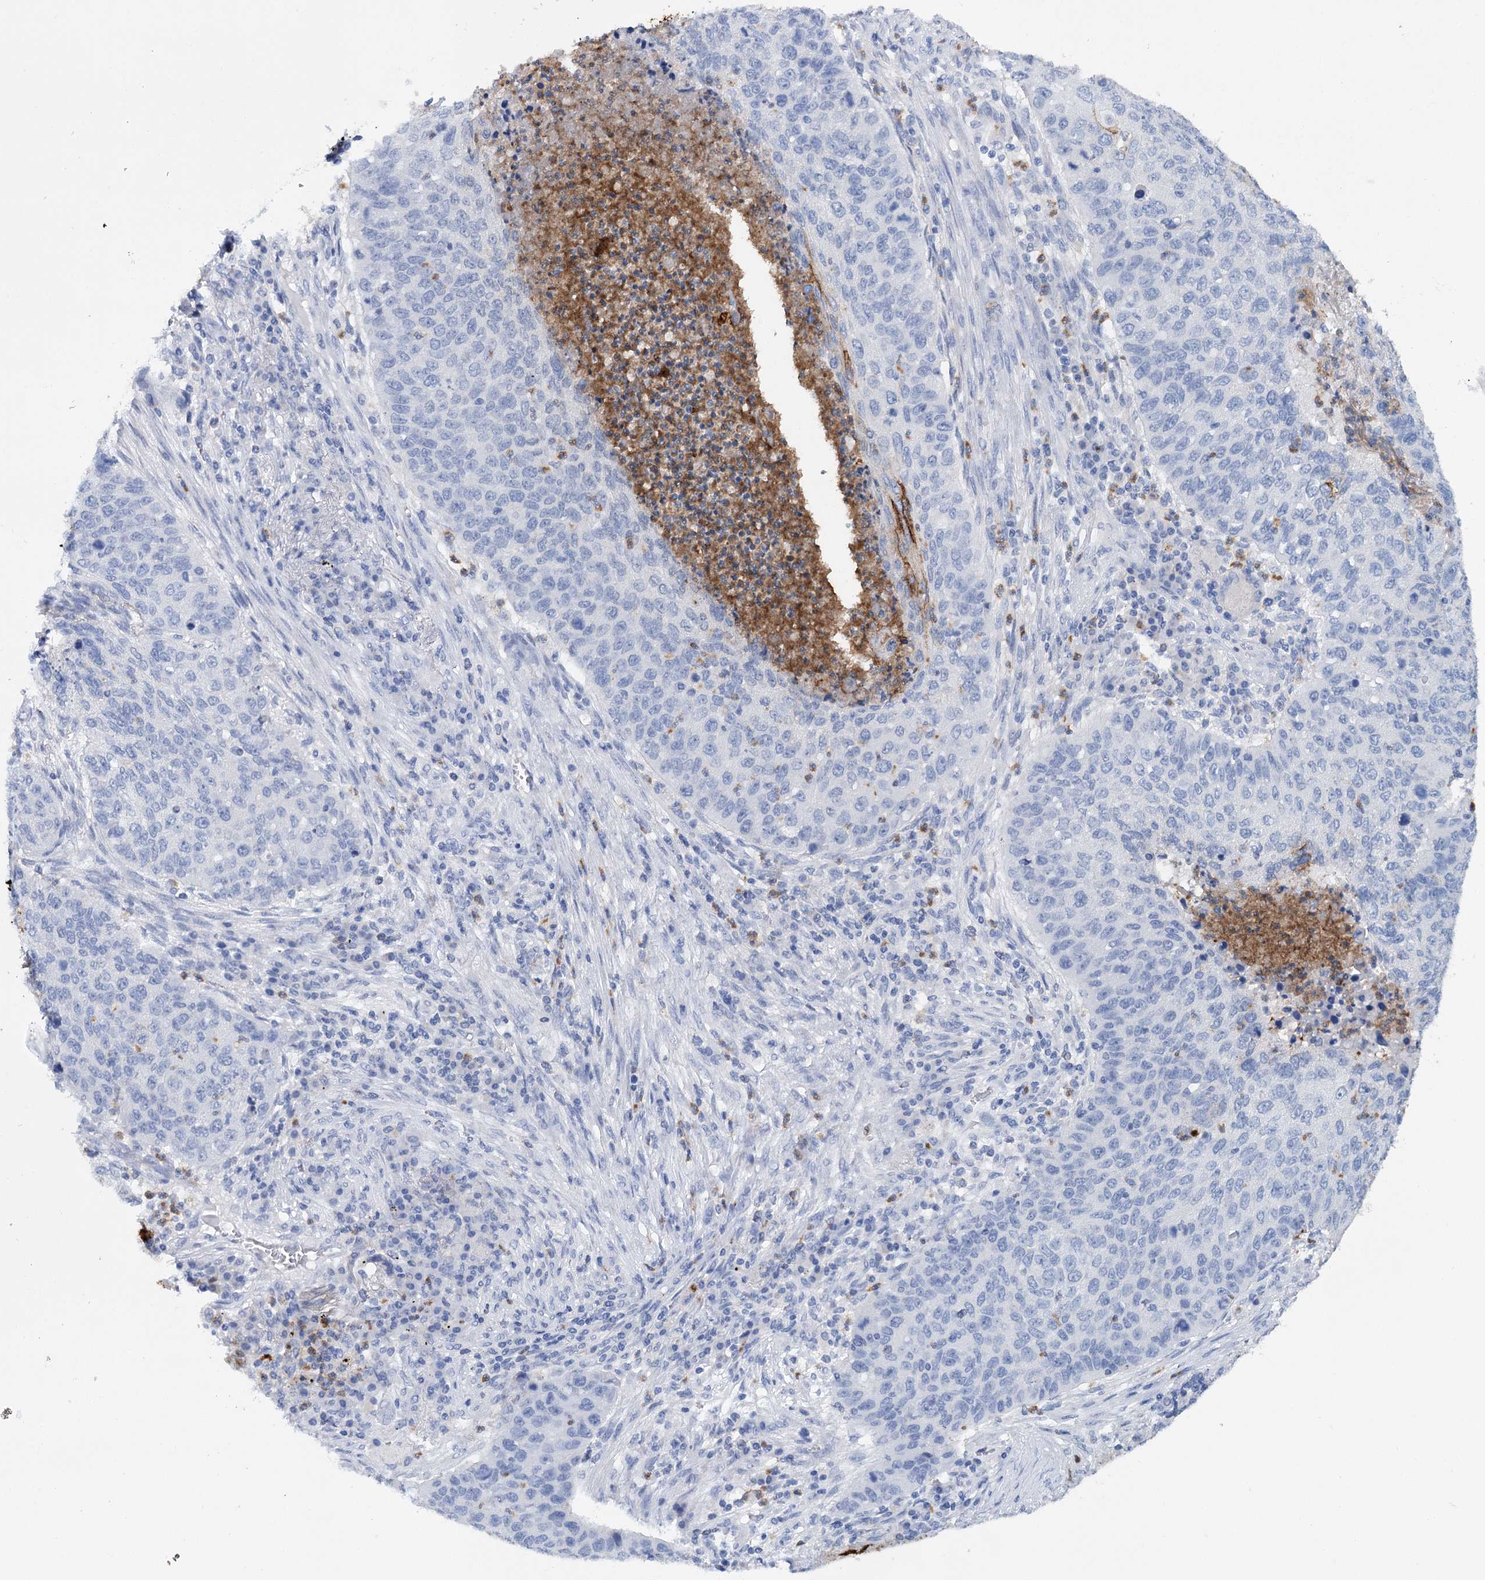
{"staining": {"intensity": "negative", "quantity": "none", "location": "none"}, "tissue": "lung cancer", "cell_type": "Tumor cells", "image_type": "cancer", "snomed": [{"axis": "morphology", "description": "Squamous cell carcinoma, NOS"}, {"axis": "topography", "description": "Lung"}], "caption": "High magnification brightfield microscopy of squamous cell carcinoma (lung) stained with DAB (3,3'-diaminobenzidine) (brown) and counterstained with hematoxylin (blue): tumor cells show no significant staining.", "gene": "CEACAM8", "patient": {"sex": "female", "age": 63}}